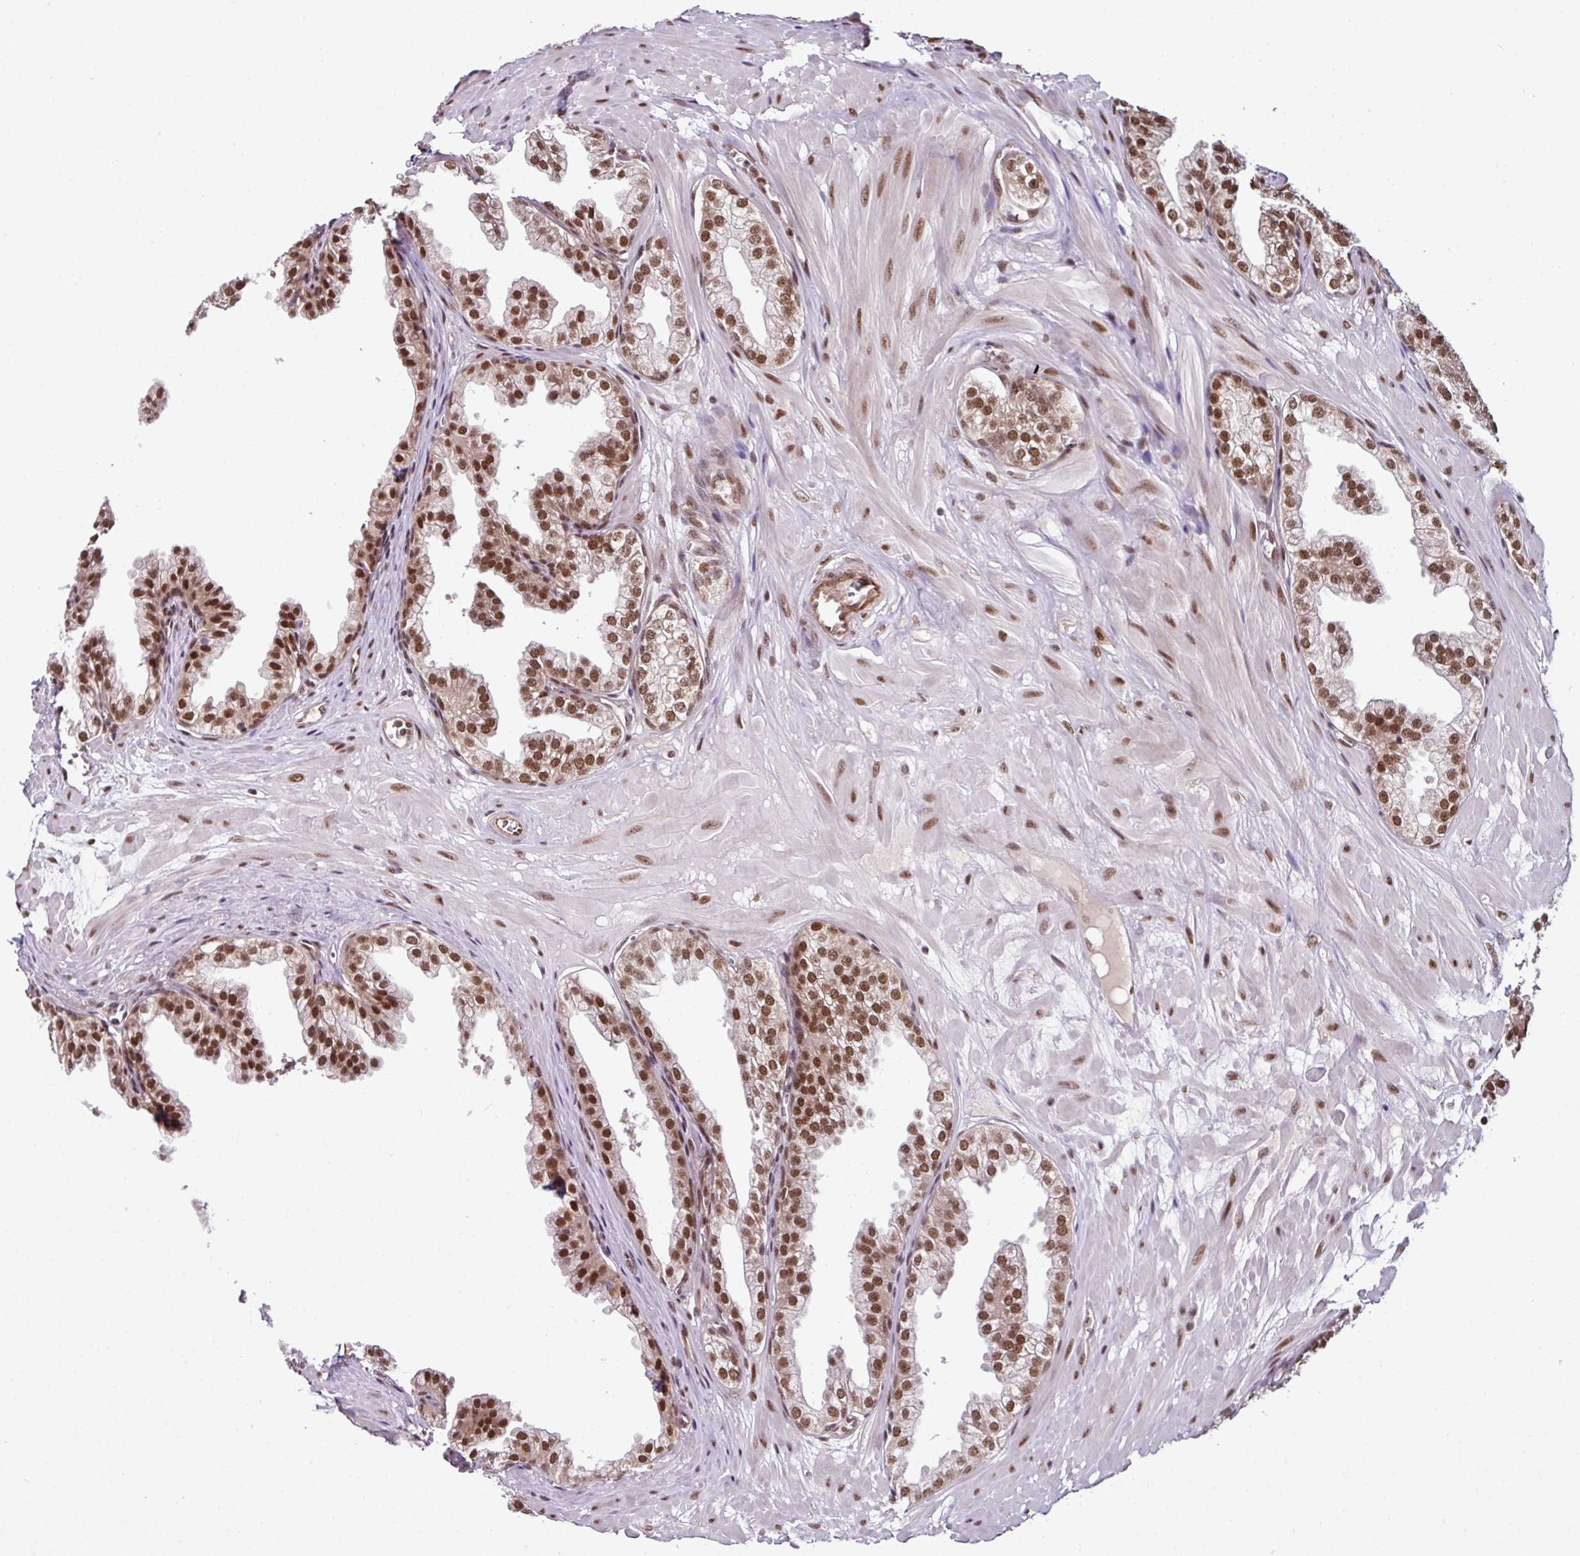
{"staining": {"intensity": "strong", "quantity": ">75%", "location": "nuclear"}, "tissue": "prostate", "cell_type": "Glandular cells", "image_type": "normal", "snomed": [{"axis": "morphology", "description": "Normal tissue, NOS"}, {"axis": "topography", "description": "Prostate"}, {"axis": "topography", "description": "Peripheral nerve tissue"}], "caption": "Prostate stained with a protein marker displays strong staining in glandular cells.", "gene": "MORF4L2", "patient": {"sex": "male", "age": 55}}